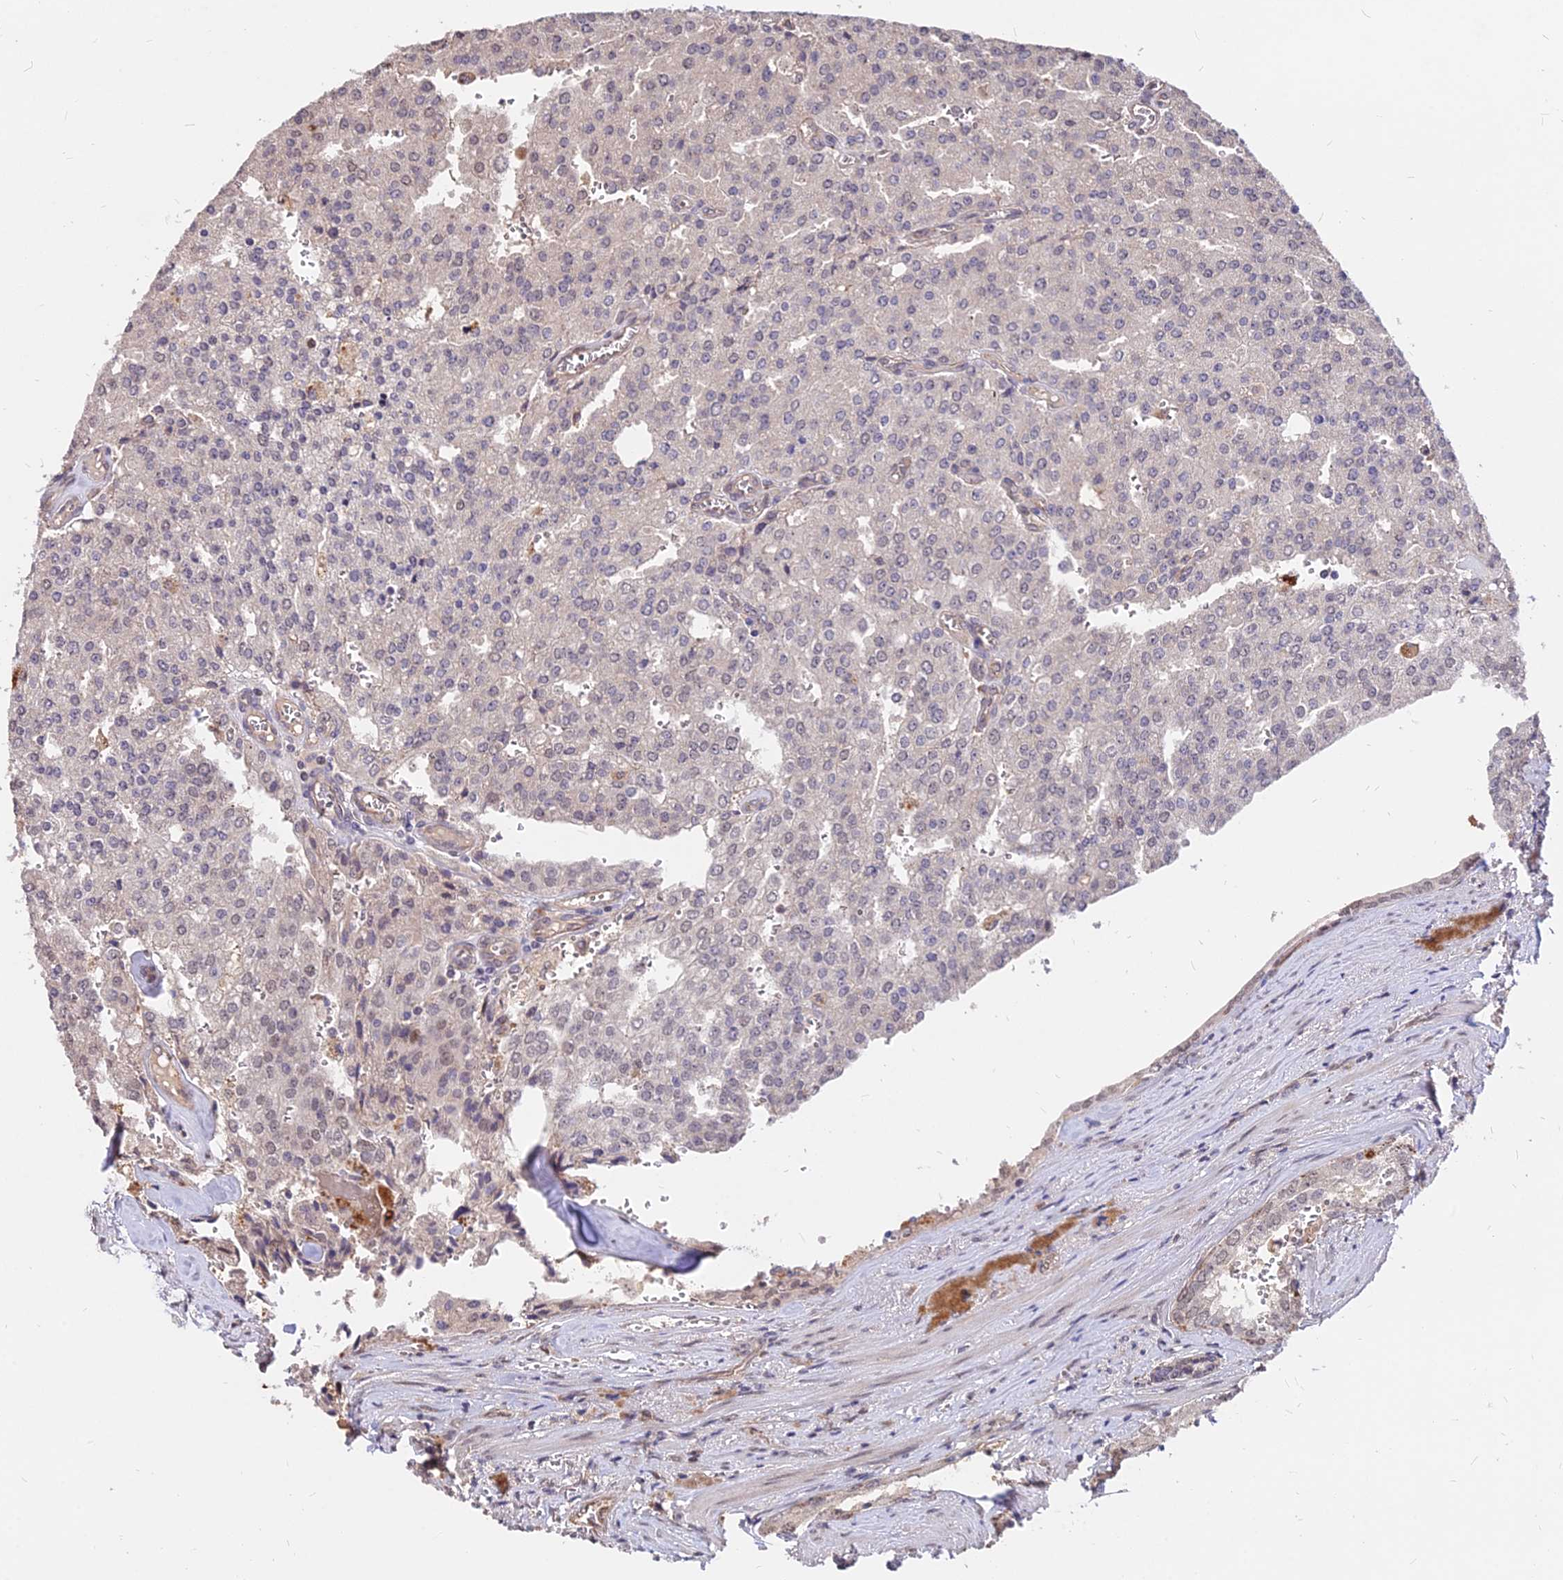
{"staining": {"intensity": "negative", "quantity": "none", "location": "none"}, "tissue": "prostate cancer", "cell_type": "Tumor cells", "image_type": "cancer", "snomed": [{"axis": "morphology", "description": "Adenocarcinoma, High grade"}, {"axis": "topography", "description": "Prostate"}], "caption": "Protein analysis of high-grade adenocarcinoma (prostate) exhibits no significant staining in tumor cells.", "gene": "C11orf68", "patient": {"sex": "male", "age": 68}}